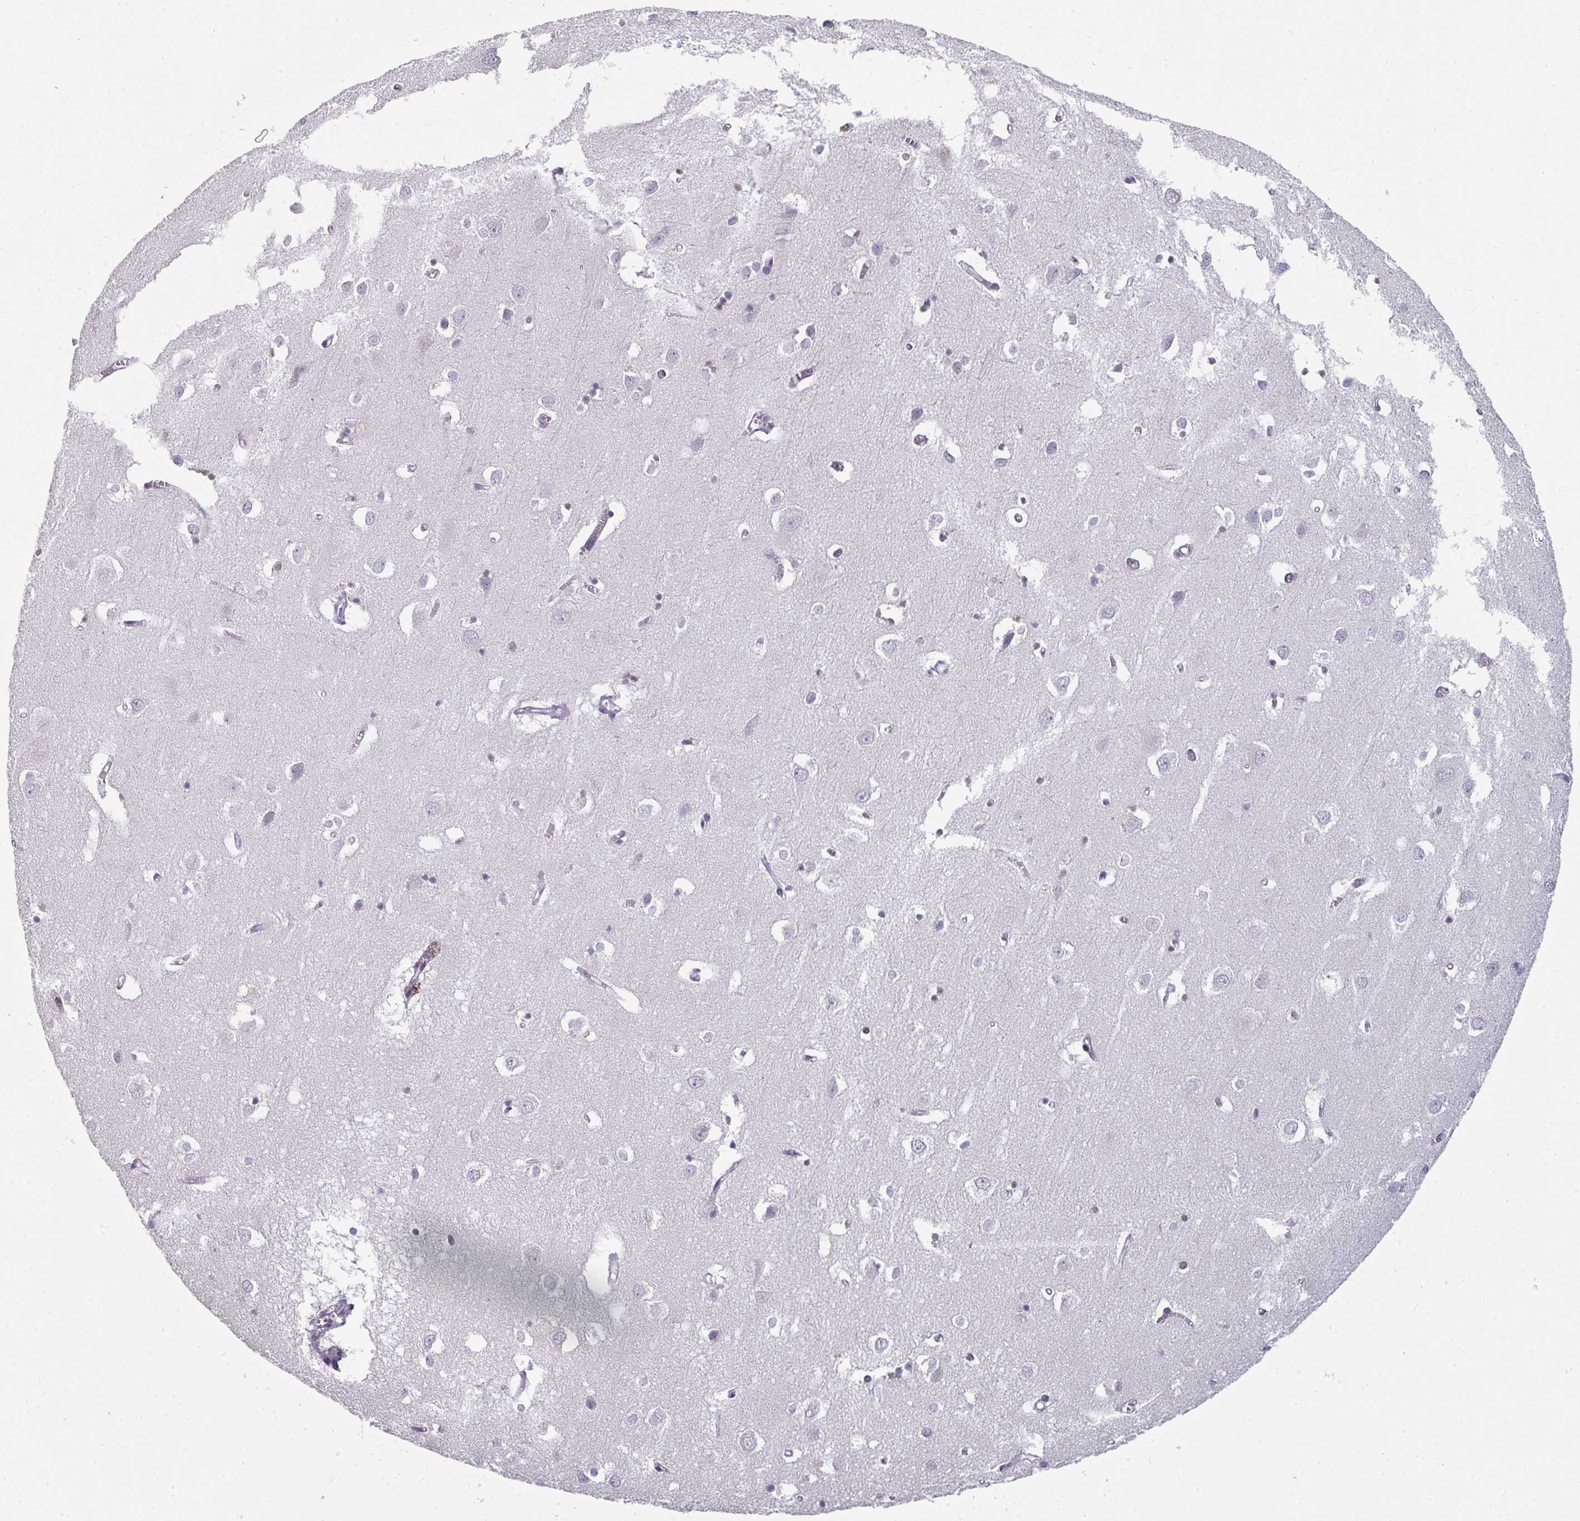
{"staining": {"intensity": "negative", "quantity": "none", "location": "none"}, "tissue": "cerebral cortex", "cell_type": "Endothelial cells", "image_type": "normal", "snomed": [{"axis": "morphology", "description": "Normal tissue, NOS"}, {"axis": "topography", "description": "Cerebral cortex"}], "caption": "Endothelial cells show no significant protein expression in unremarkable cerebral cortex. Nuclei are stained in blue.", "gene": "RASAL3", "patient": {"sex": "male", "age": 70}}